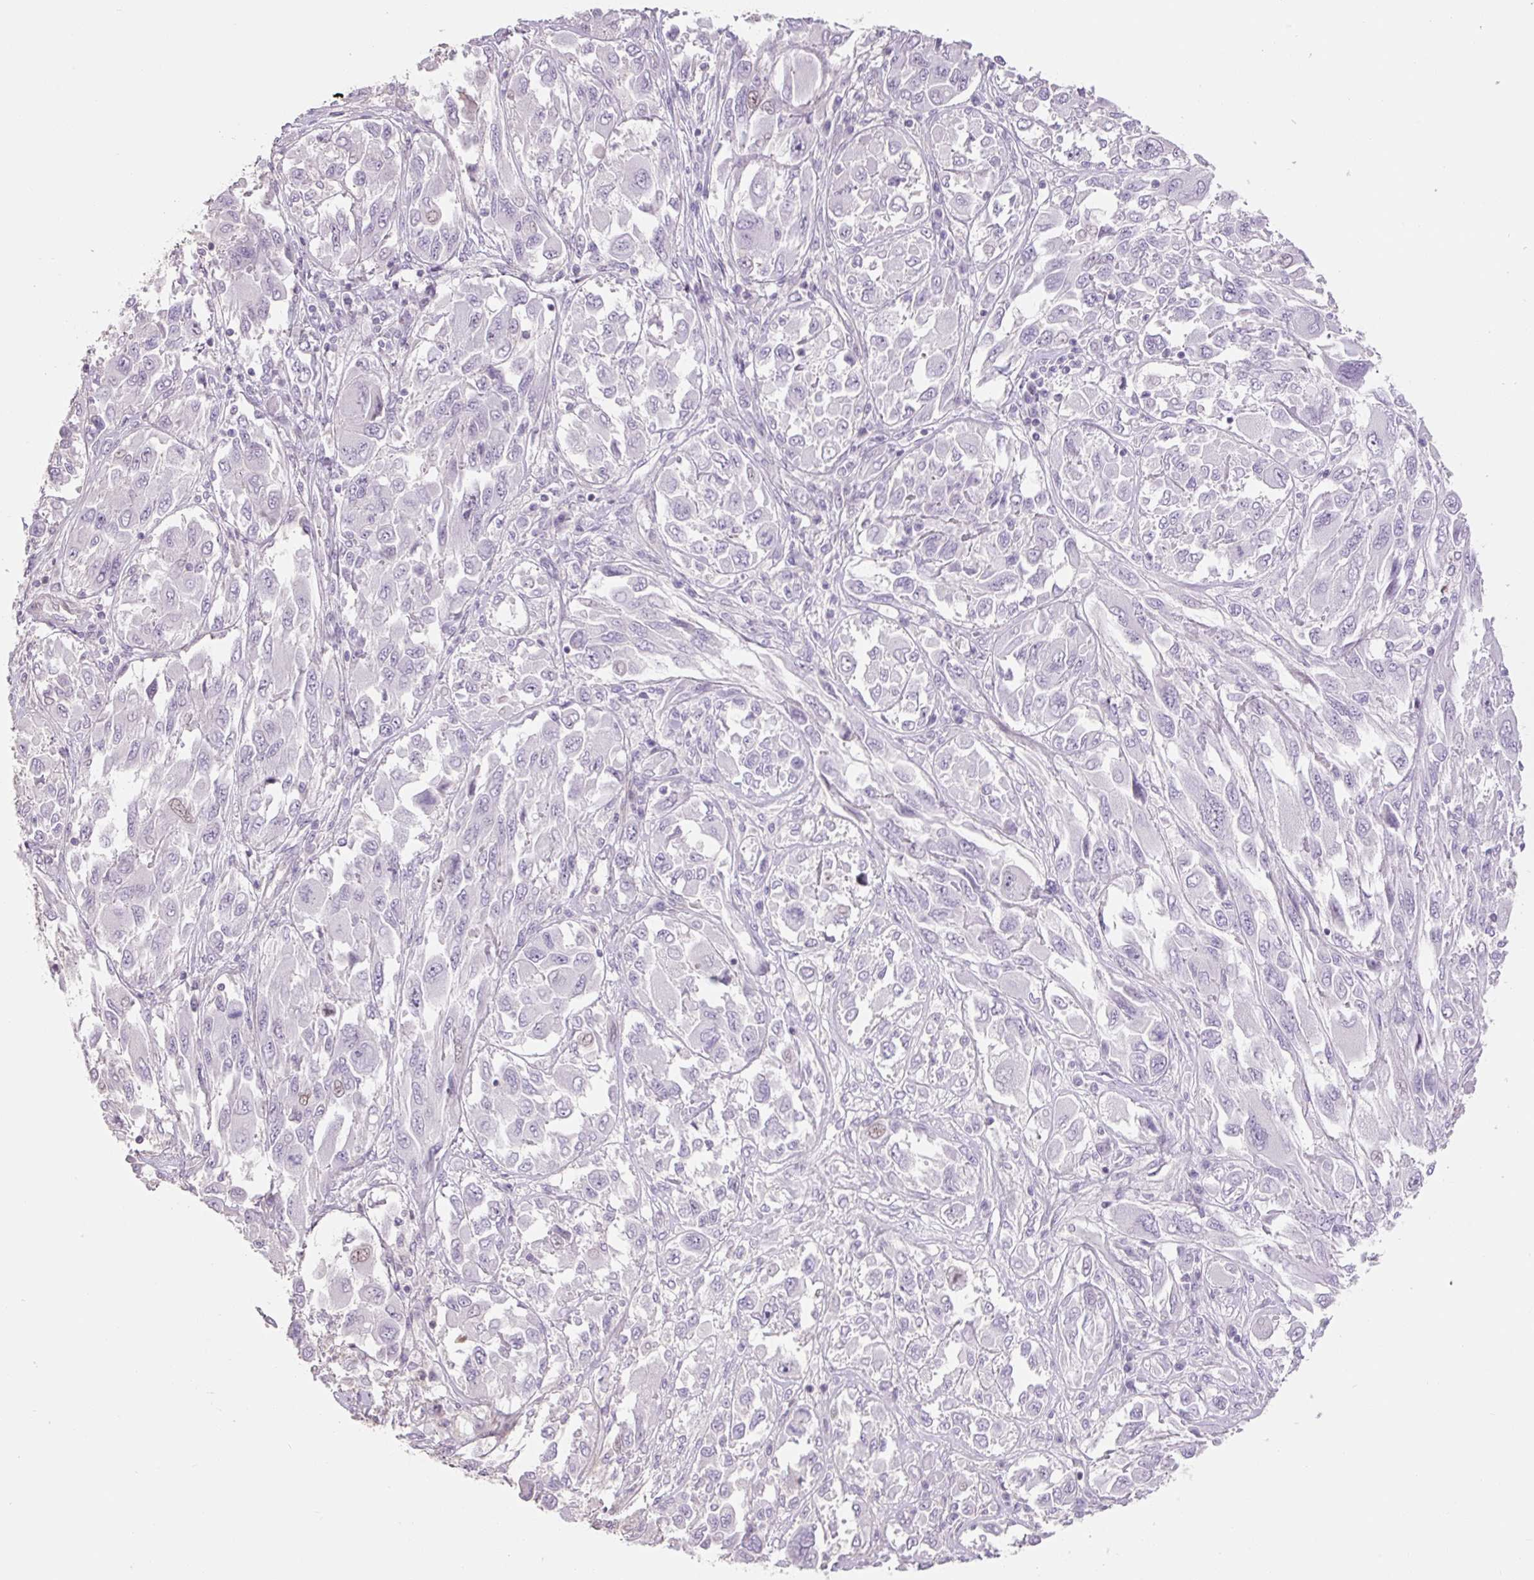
{"staining": {"intensity": "negative", "quantity": "none", "location": "none"}, "tissue": "melanoma", "cell_type": "Tumor cells", "image_type": "cancer", "snomed": [{"axis": "morphology", "description": "Malignant melanoma, NOS"}, {"axis": "topography", "description": "Skin"}], "caption": "Immunohistochemistry of malignant melanoma displays no positivity in tumor cells.", "gene": "ZNF552", "patient": {"sex": "female", "age": 91}}